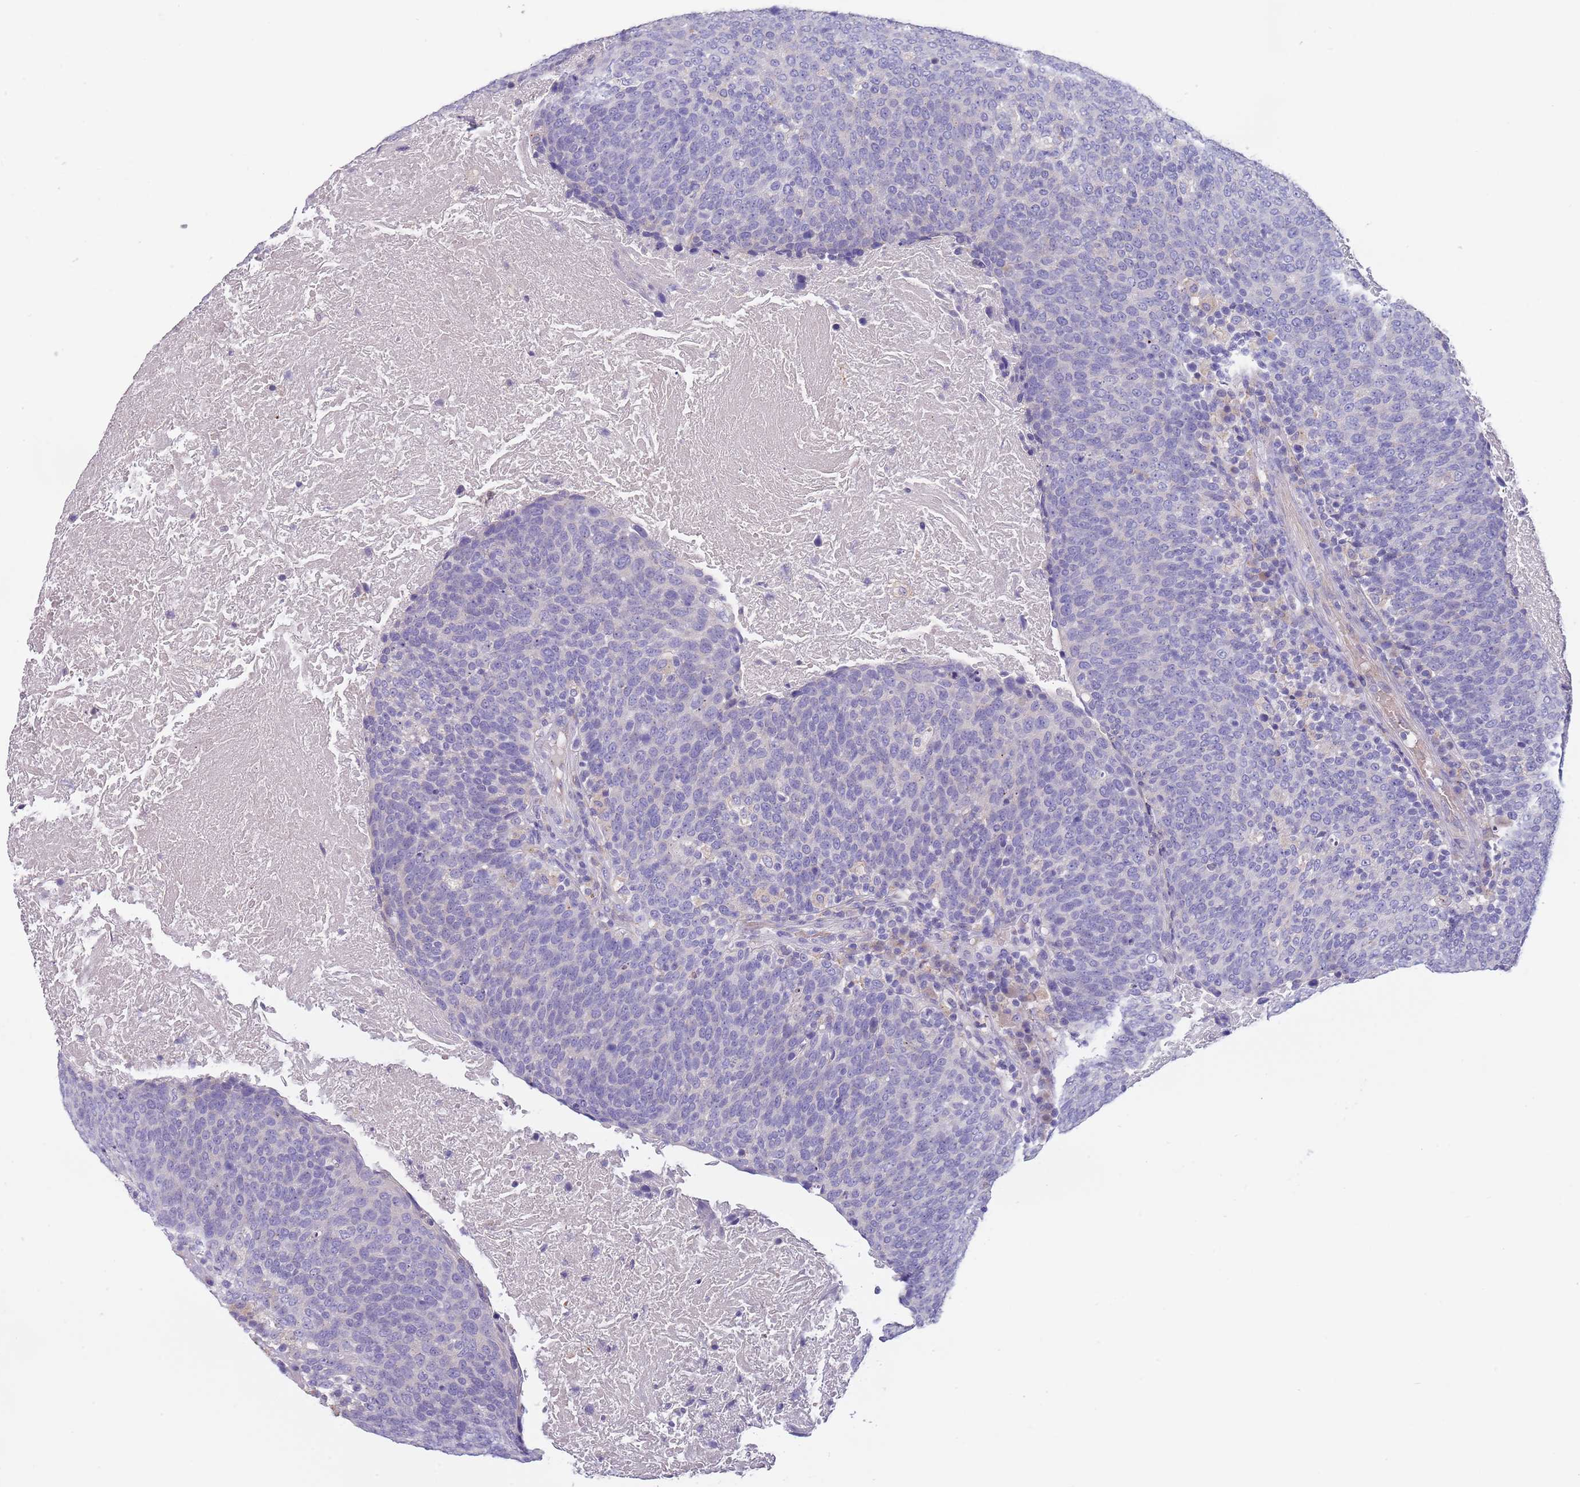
{"staining": {"intensity": "negative", "quantity": "none", "location": "none"}, "tissue": "head and neck cancer", "cell_type": "Tumor cells", "image_type": "cancer", "snomed": [{"axis": "morphology", "description": "Squamous cell carcinoma, NOS"}, {"axis": "morphology", "description": "Squamous cell carcinoma, metastatic, NOS"}, {"axis": "topography", "description": "Lymph node"}, {"axis": "topography", "description": "Head-Neck"}], "caption": "Immunohistochemistry of head and neck cancer (metastatic squamous cell carcinoma) demonstrates no expression in tumor cells.", "gene": "MAN1C1", "patient": {"sex": "male", "age": 62}}